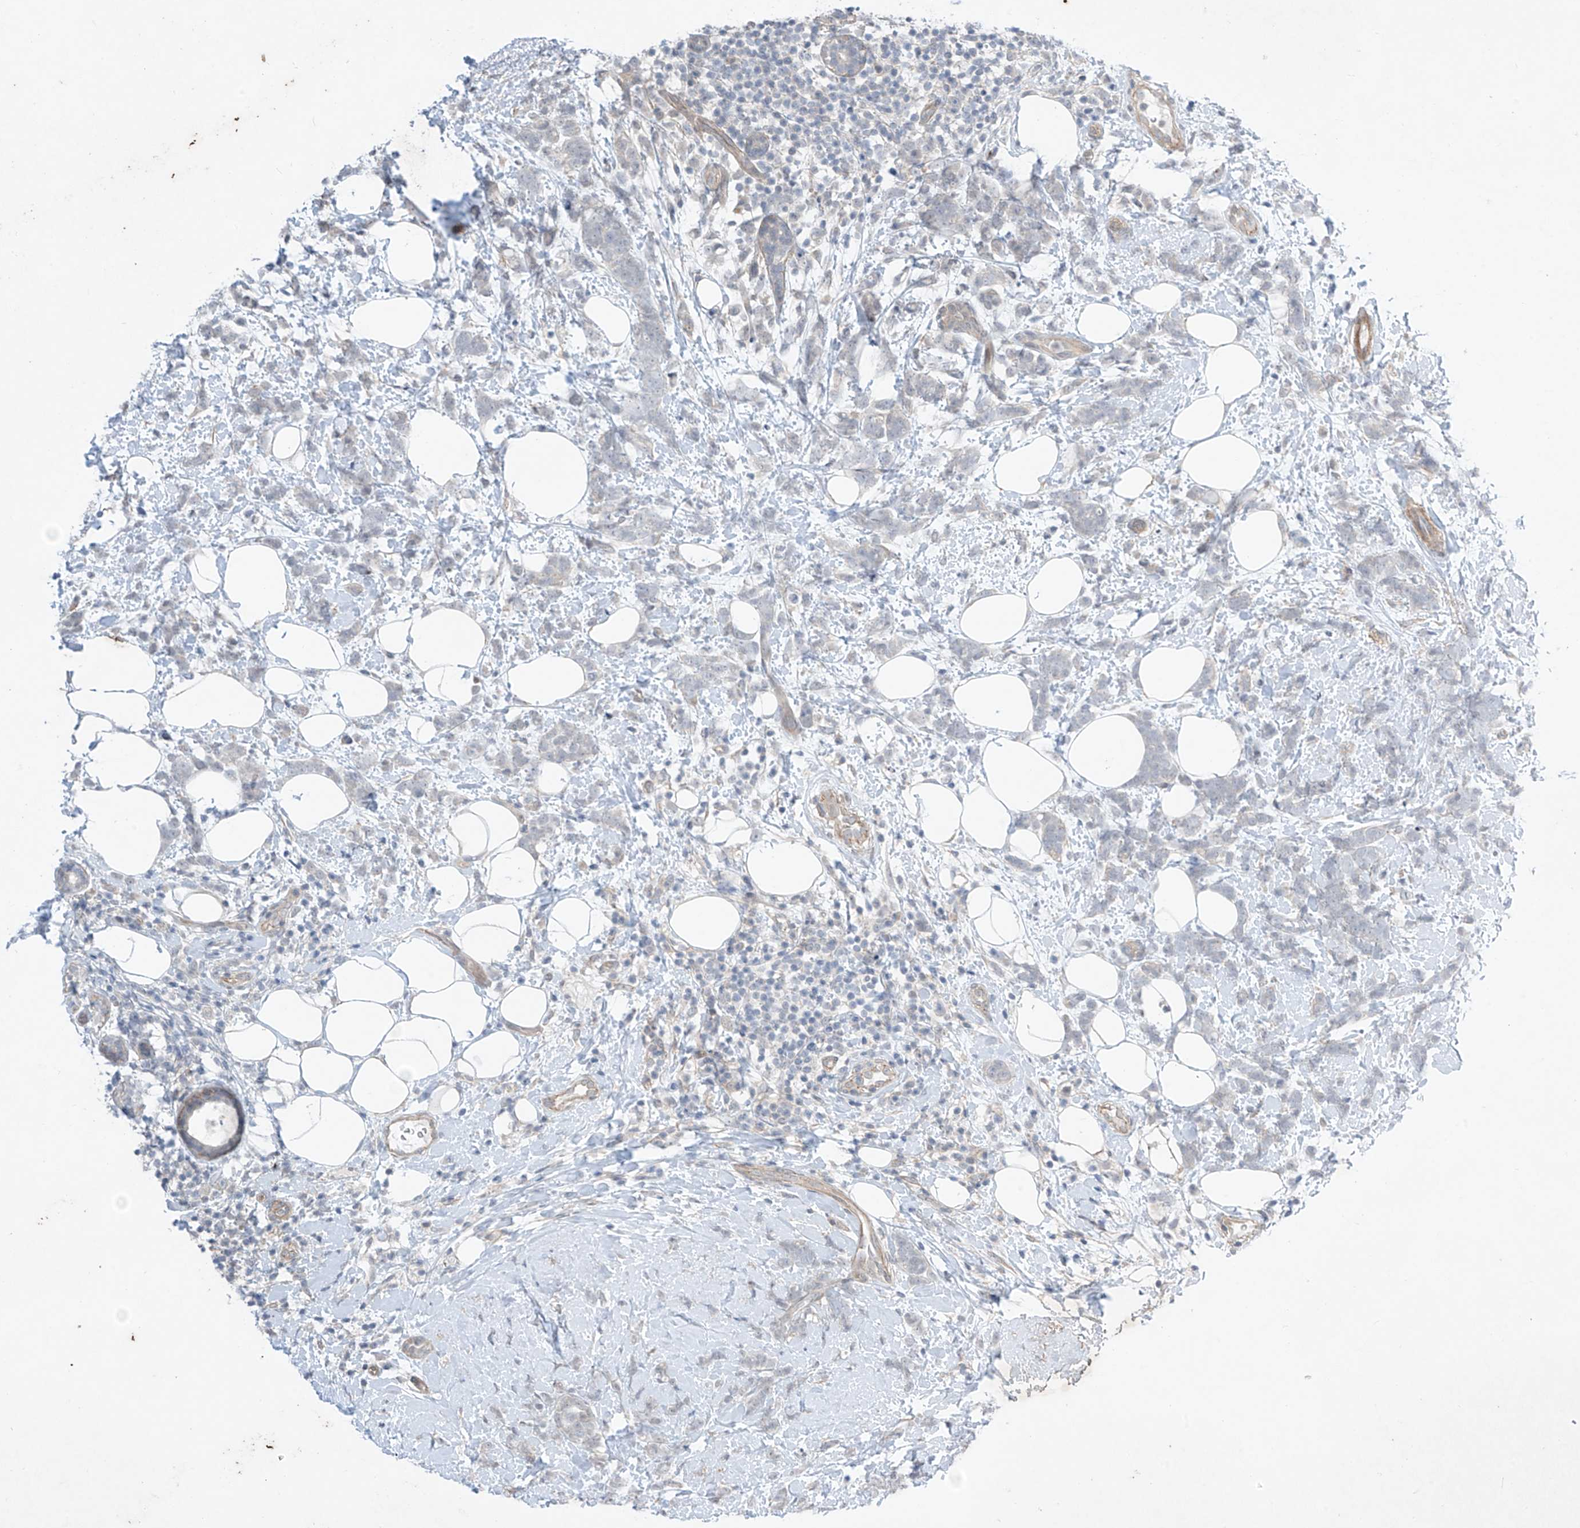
{"staining": {"intensity": "negative", "quantity": "none", "location": "none"}, "tissue": "breast cancer", "cell_type": "Tumor cells", "image_type": "cancer", "snomed": [{"axis": "morphology", "description": "Lobular carcinoma"}, {"axis": "topography", "description": "Breast"}], "caption": "DAB (3,3'-diaminobenzidine) immunohistochemical staining of human breast cancer (lobular carcinoma) displays no significant expression in tumor cells. Brightfield microscopy of immunohistochemistry stained with DAB (brown) and hematoxylin (blue), captured at high magnification.", "gene": "ABLIM2", "patient": {"sex": "female", "age": 58}}